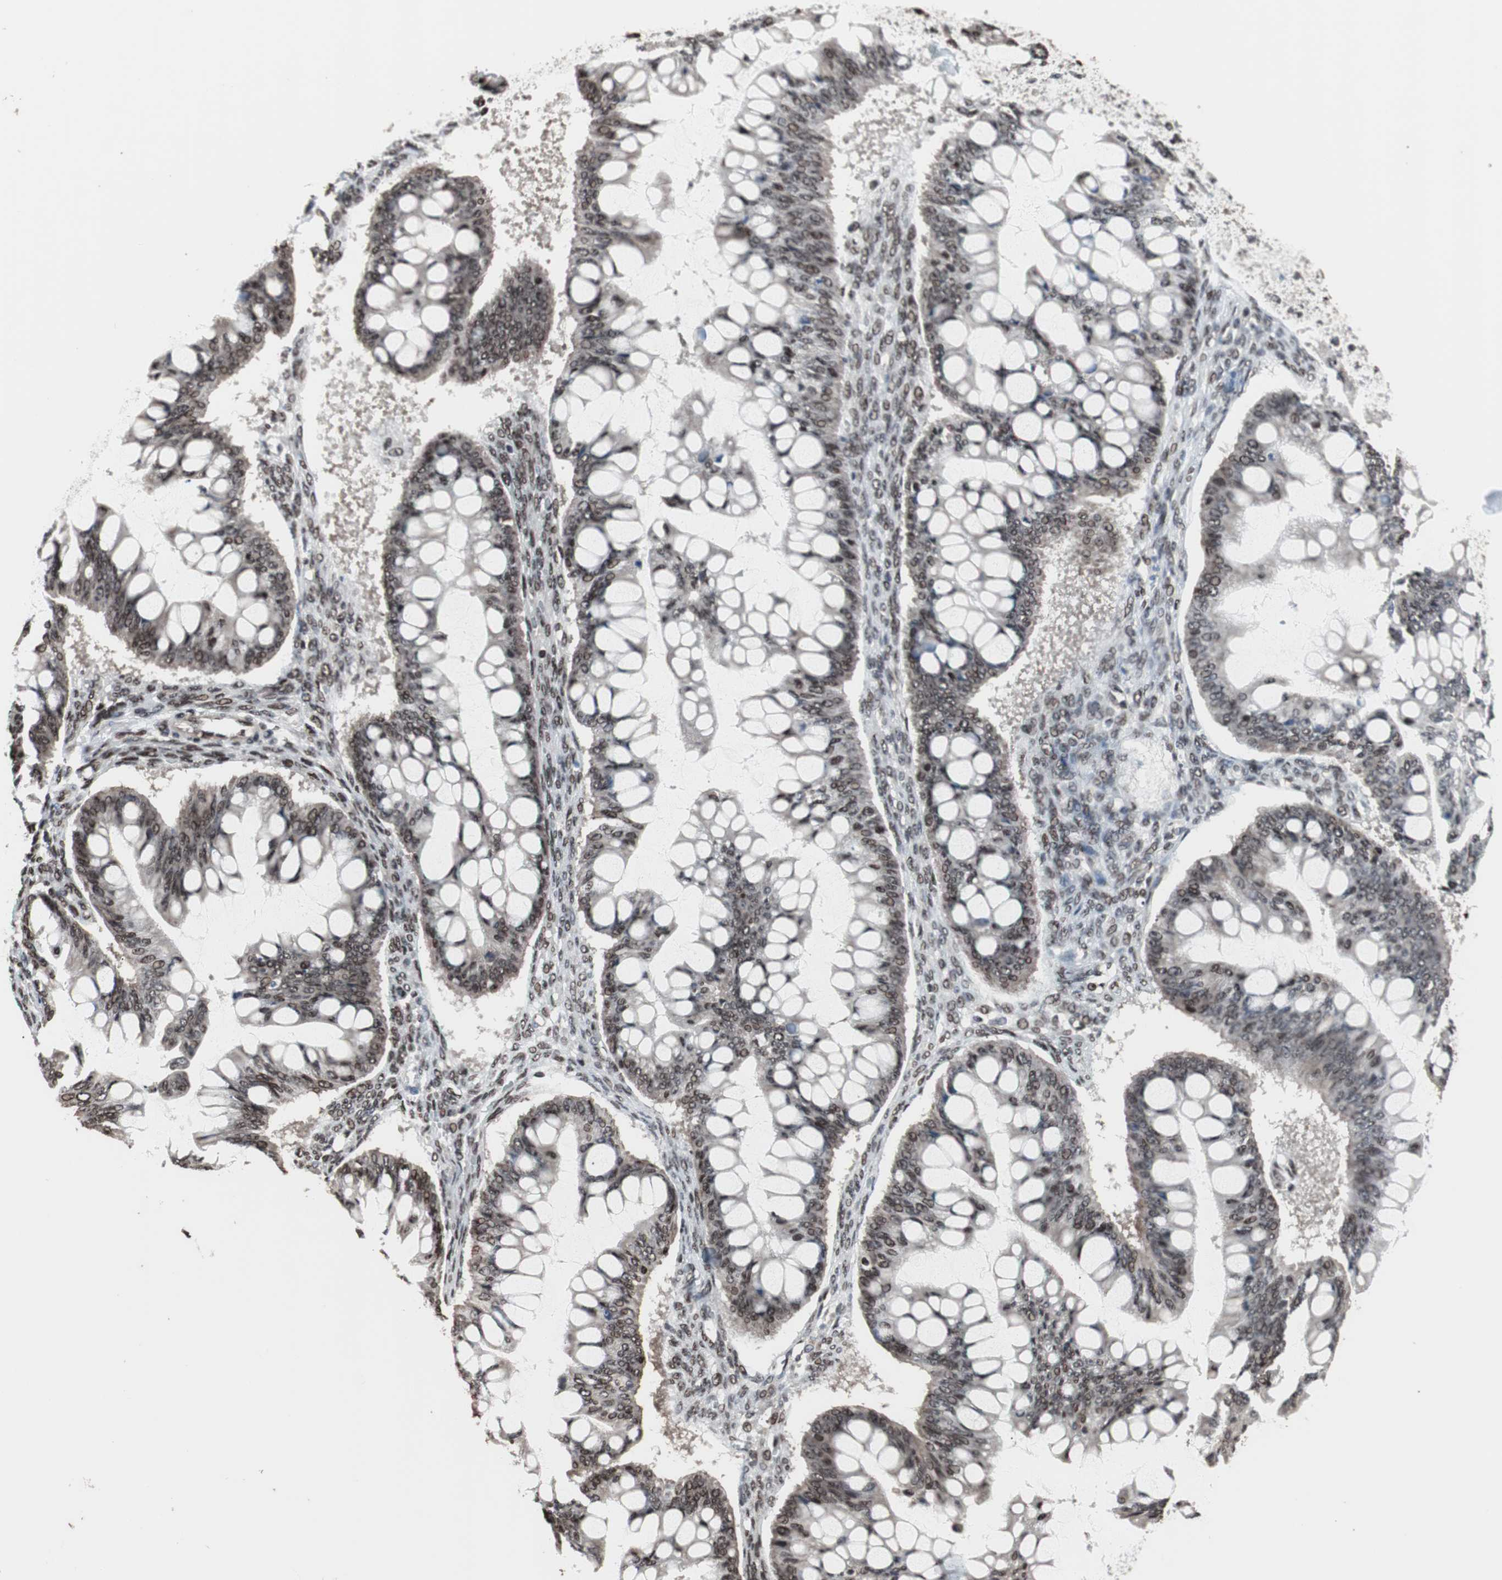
{"staining": {"intensity": "moderate", "quantity": ">75%", "location": "nuclear"}, "tissue": "ovarian cancer", "cell_type": "Tumor cells", "image_type": "cancer", "snomed": [{"axis": "morphology", "description": "Cystadenocarcinoma, mucinous, NOS"}, {"axis": "topography", "description": "Ovary"}], "caption": "DAB (3,3'-diaminobenzidine) immunohistochemical staining of human mucinous cystadenocarcinoma (ovarian) exhibits moderate nuclear protein expression in about >75% of tumor cells.", "gene": "POGZ", "patient": {"sex": "female", "age": 73}}